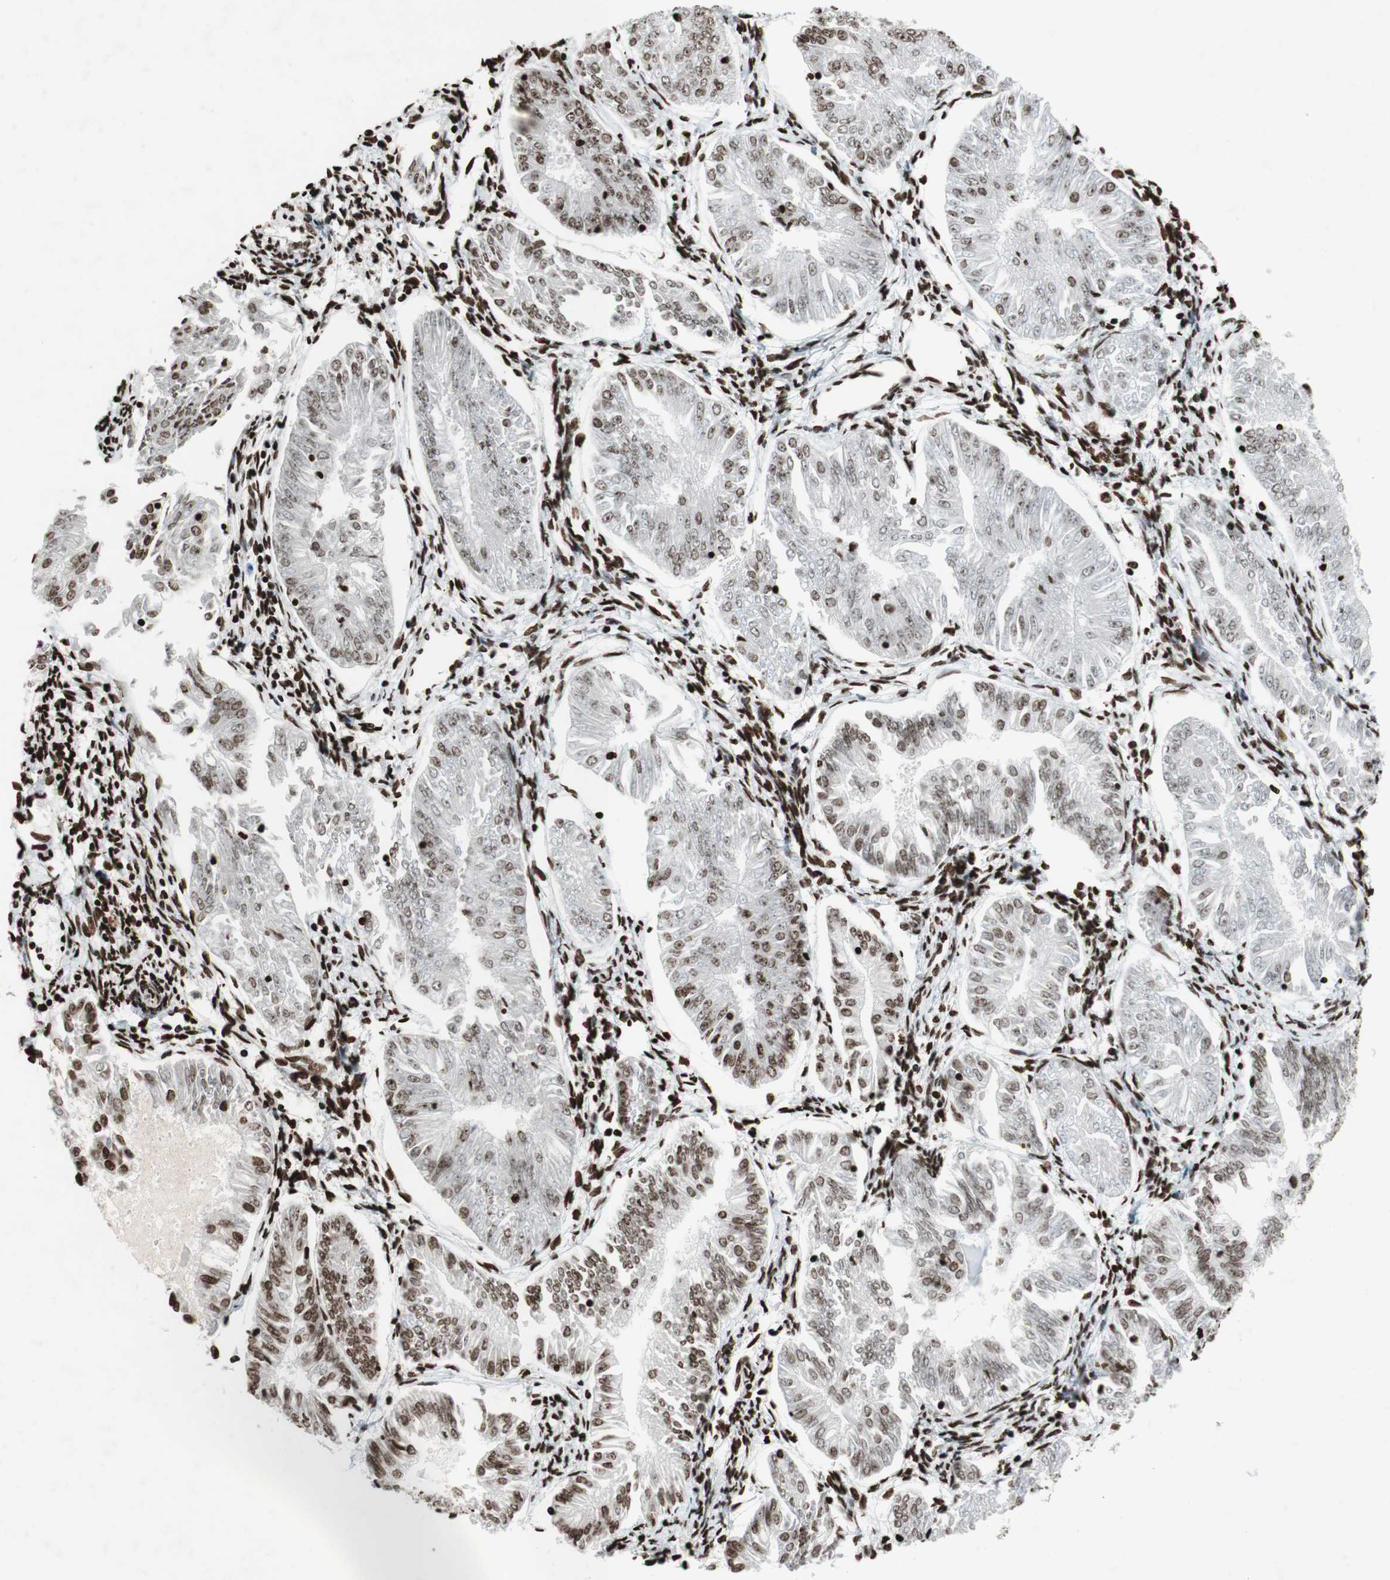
{"staining": {"intensity": "moderate", "quantity": "25%-75%", "location": "nuclear"}, "tissue": "endometrial cancer", "cell_type": "Tumor cells", "image_type": "cancer", "snomed": [{"axis": "morphology", "description": "Adenocarcinoma, NOS"}, {"axis": "topography", "description": "Endometrium"}], "caption": "Endometrial cancer (adenocarcinoma) stained with a brown dye displays moderate nuclear positive positivity in about 25%-75% of tumor cells.", "gene": "NCOA3", "patient": {"sex": "female", "age": 53}}